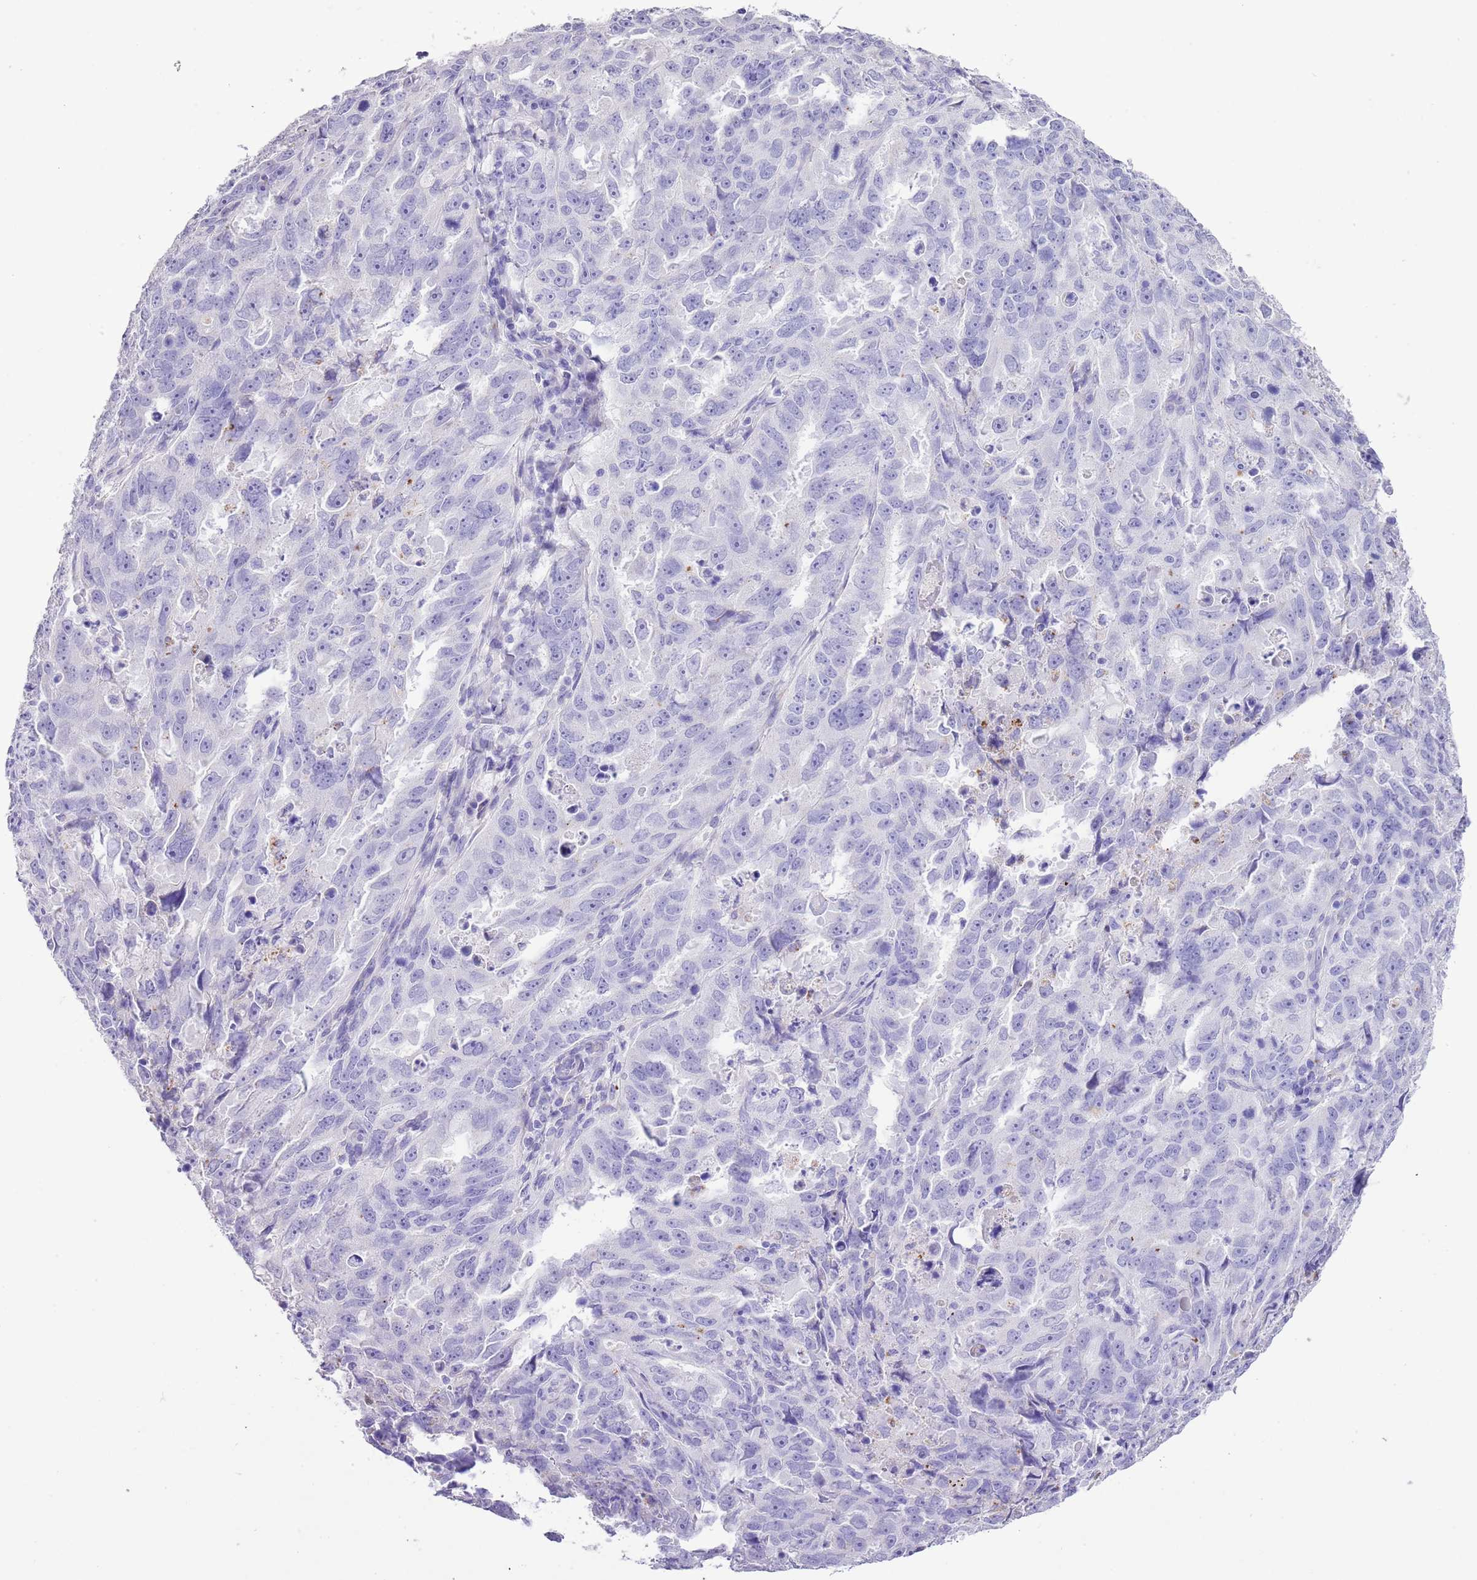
{"staining": {"intensity": "negative", "quantity": "none", "location": "none"}, "tissue": "endometrial cancer", "cell_type": "Tumor cells", "image_type": "cancer", "snomed": [{"axis": "morphology", "description": "Adenocarcinoma, NOS"}, {"axis": "topography", "description": "Endometrium"}], "caption": "The IHC histopathology image has no significant expression in tumor cells of adenocarcinoma (endometrial) tissue. (Brightfield microscopy of DAB (3,3'-diaminobenzidine) immunohistochemistry (IHC) at high magnification).", "gene": "OR2Z1", "patient": {"sex": "female", "age": 65}}